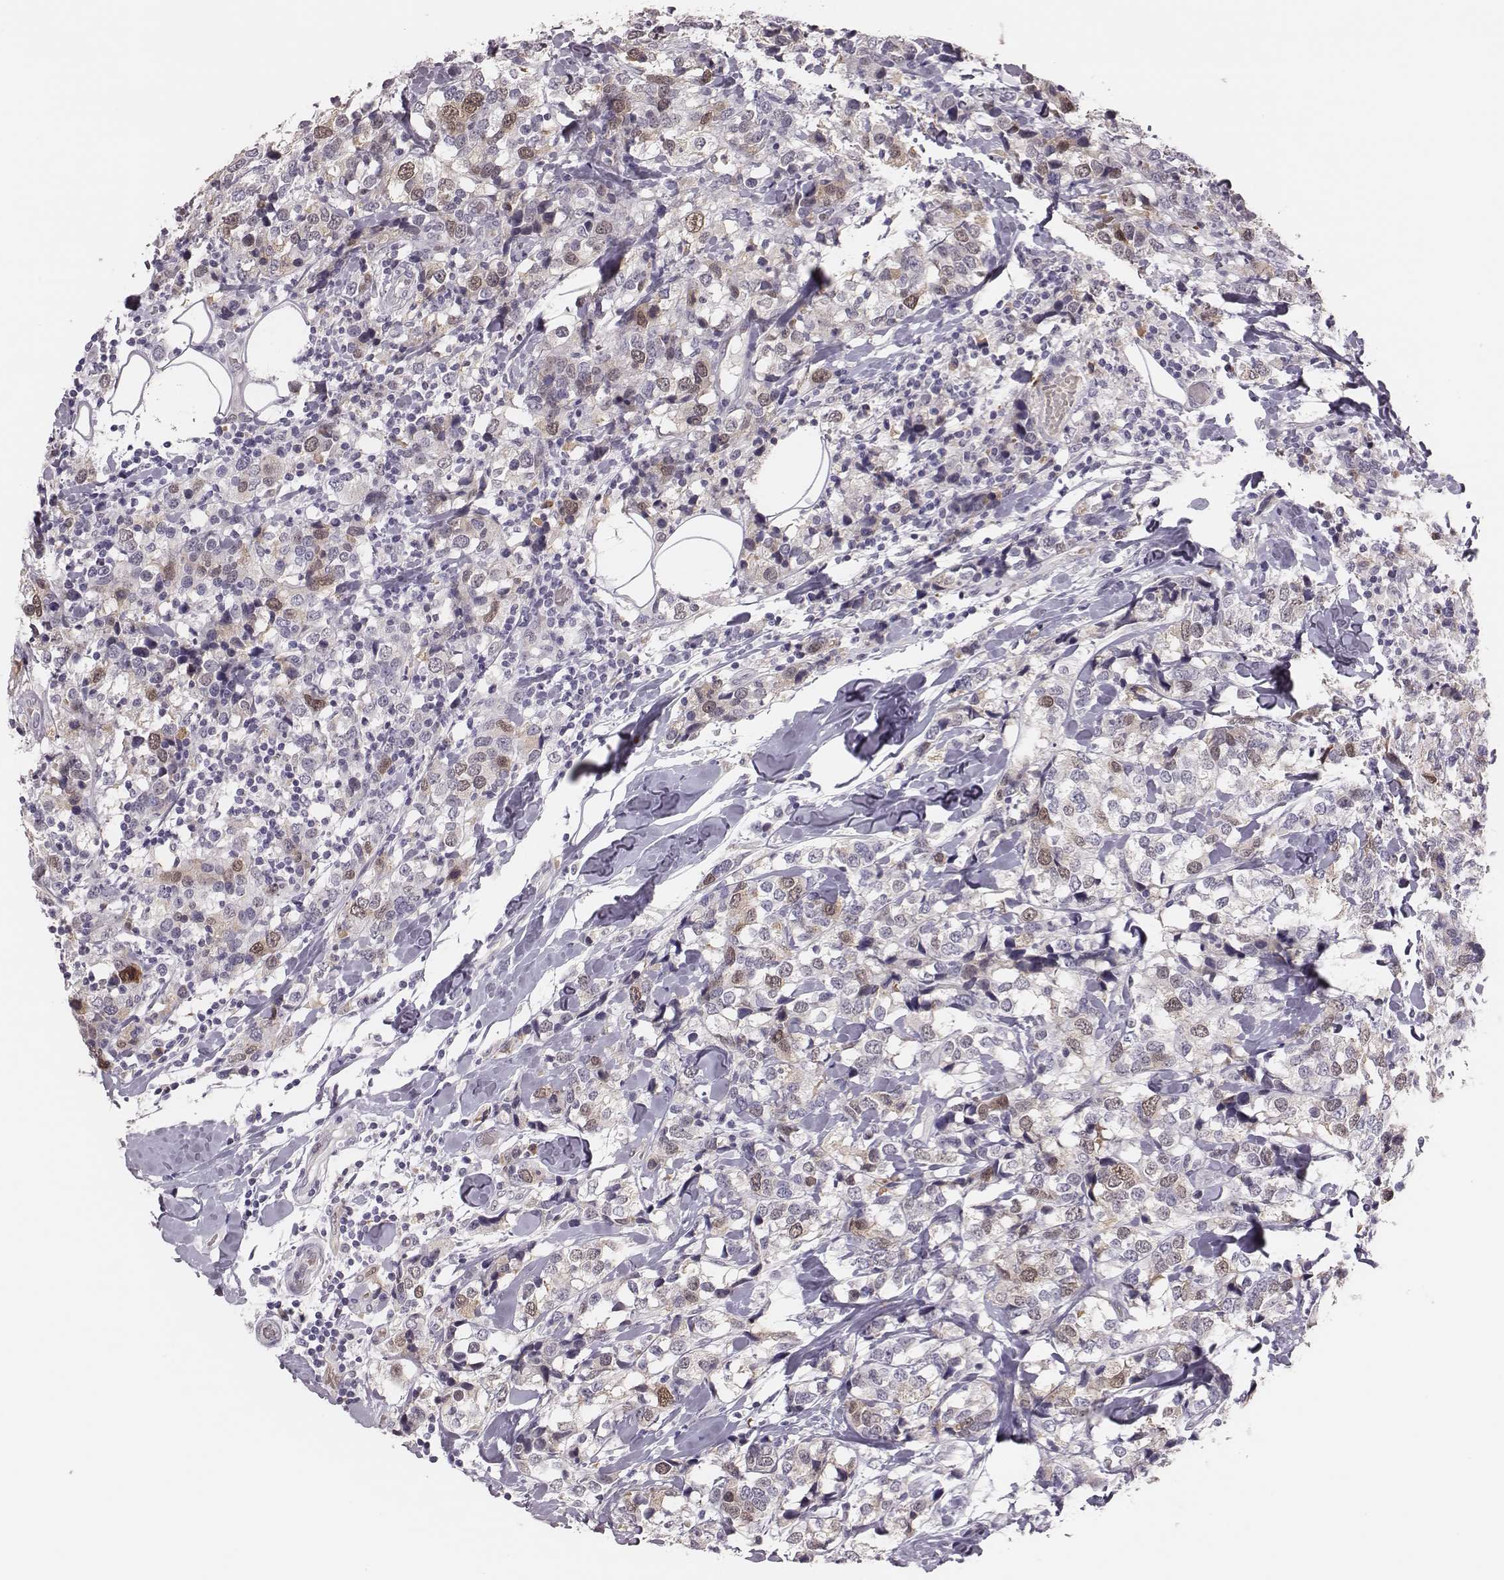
{"staining": {"intensity": "moderate", "quantity": "<25%", "location": "cytoplasmic/membranous,nuclear"}, "tissue": "breast cancer", "cell_type": "Tumor cells", "image_type": "cancer", "snomed": [{"axis": "morphology", "description": "Lobular carcinoma"}, {"axis": "topography", "description": "Breast"}], "caption": "IHC (DAB) staining of breast cancer (lobular carcinoma) displays moderate cytoplasmic/membranous and nuclear protein staining in about <25% of tumor cells.", "gene": "PBK", "patient": {"sex": "female", "age": 59}}